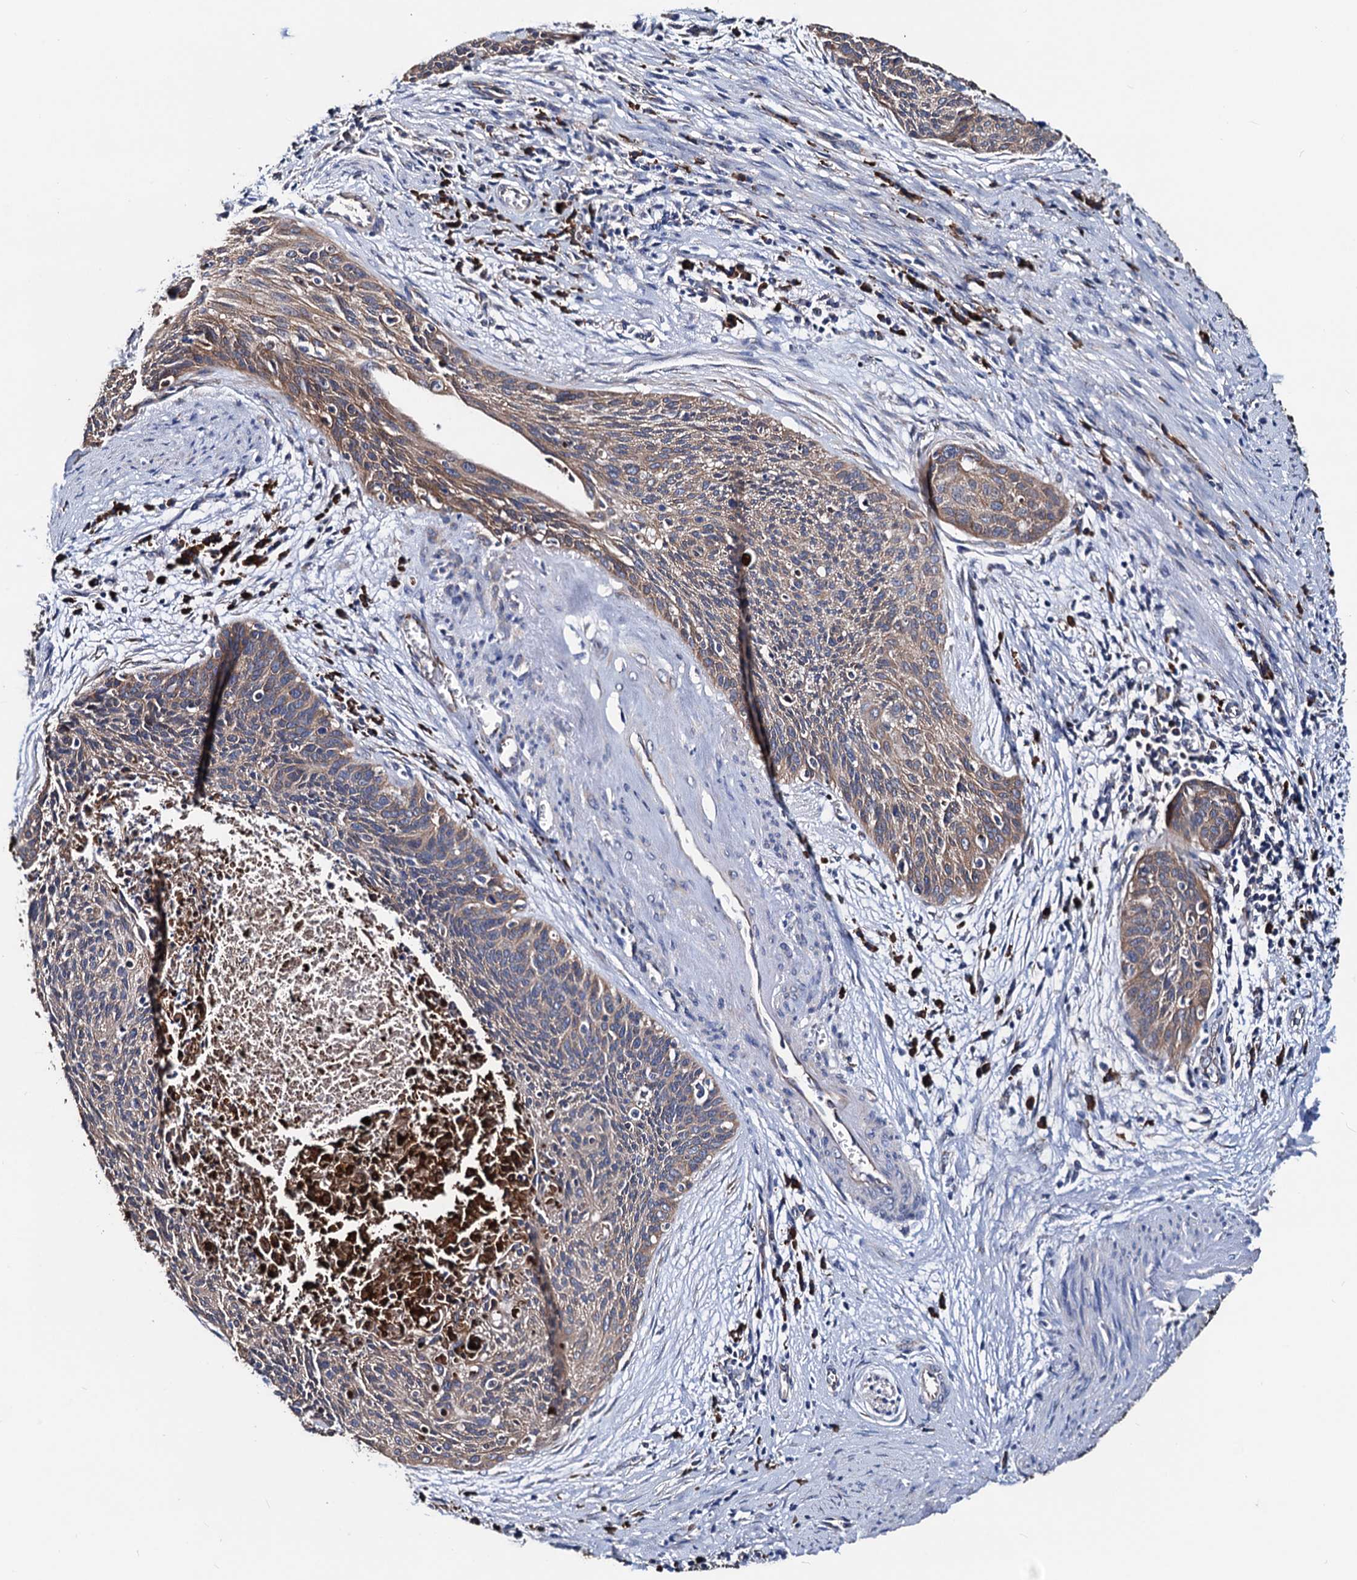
{"staining": {"intensity": "moderate", "quantity": ">75%", "location": "cytoplasmic/membranous"}, "tissue": "cervical cancer", "cell_type": "Tumor cells", "image_type": "cancer", "snomed": [{"axis": "morphology", "description": "Squamous cell carcinoma, NOS"}, {"axis": "topography", "description": "Cervix"}], "caption": "Human cervical cancer (squamous cell carcinoma) stained with a protein marker reveals moderate staining in tumor cells.", "gene": "AKAP11", "patient": {"sex": "female", "age": 55}}